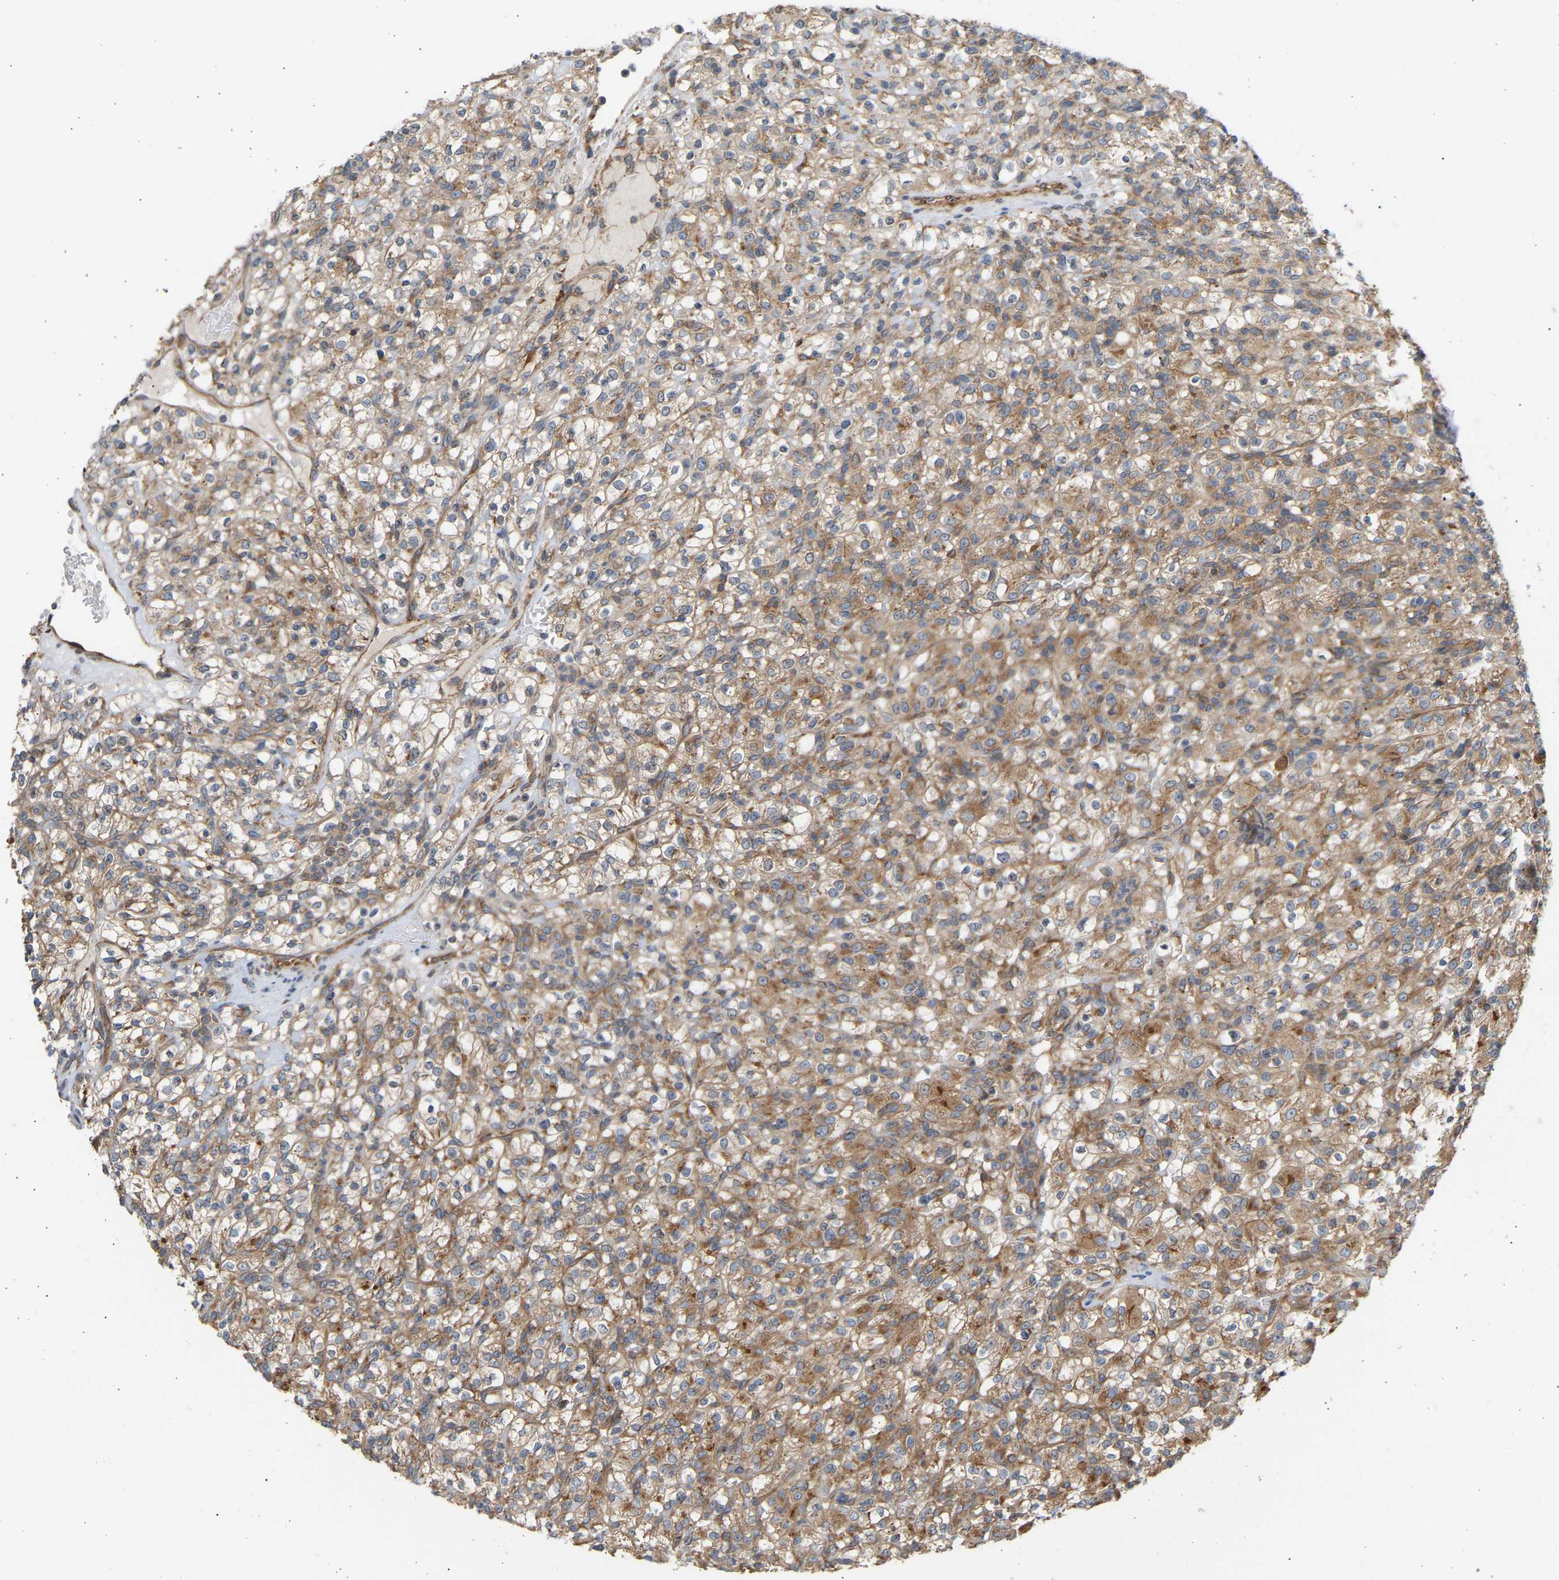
{"staining": {"intensity": "moderate", "quantity": ">75%", "location": "cytoplasmic/membranous"}, "tissue": "renal cancer", "cell_type": "Tumor cells", "image_type": "cancer", "snomed": [{"axis": "morphology", "description": "Normal tissue, NOS"}, {"axis": "morphology", "description": "Adenocarcinoma, NOS"}, {"axis": "topography", "description": "Kidney"}], "caption": "This is a micrograph of immunohistochemistry (IHC) staining of adenocarcinoma (renal), which shows moderate positivity in the cytoplasmic/membranous of tumor cells.", "gene": "GCN1", "patient": {"sex": "female", "age": 72}}